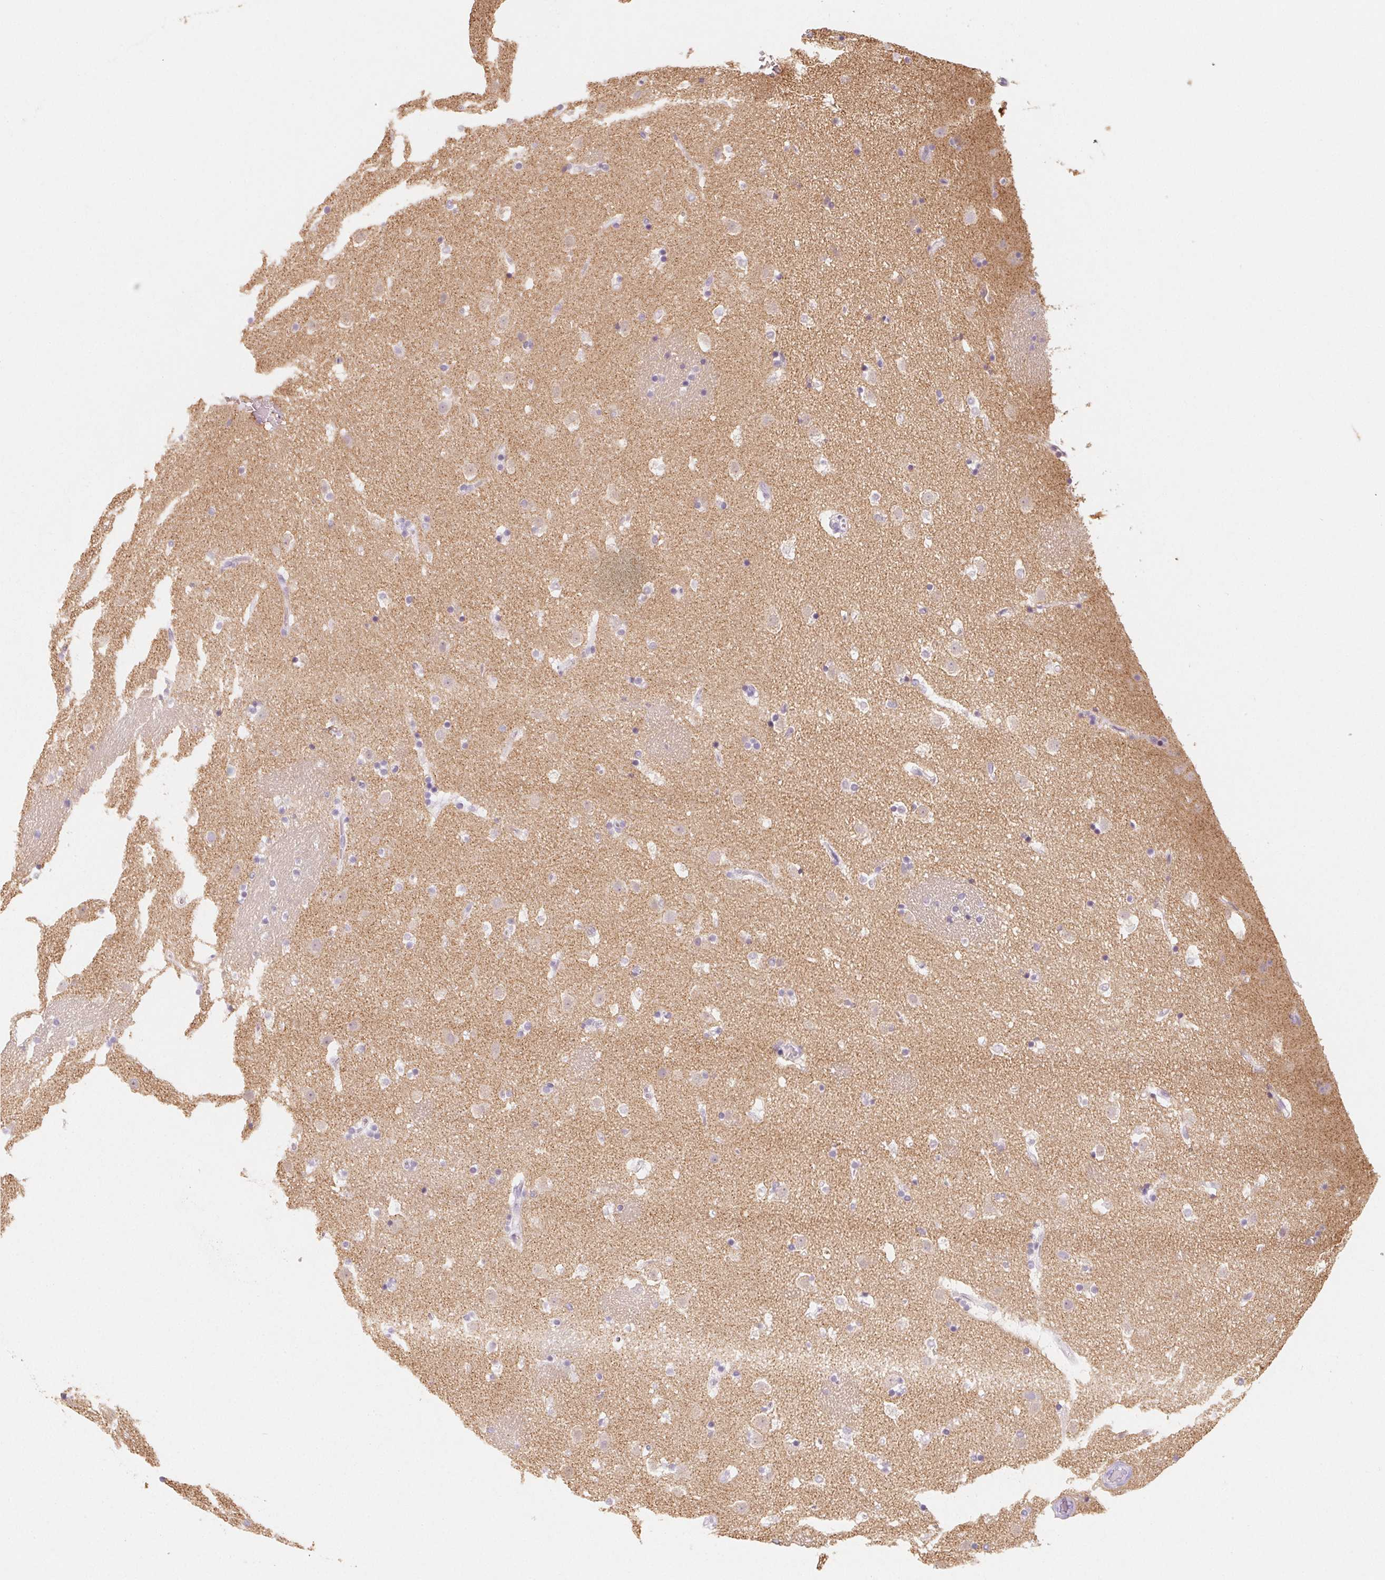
{"staining": {"intensity": "negative", "quantity": "none", "location": "none"}, "tissue": "caudate", "cell_type": "Glial cells", "image_type": "normal", "snomed": [{"axis": "morphology", "description": "Normal tissue, NOS"}, {"axis": "topography", "description": "Lateral ventricle wall"}], "caption": "IHC photomicrograph of unremarkable caudate: human caudate stained with DAB reveals no significant protein expression in glial cells. (Brightfield microscopy of DAB (3,3'-diaminobenzidine) immunohistochemistry (IHC) at high magnification).", "gene": "SH3GL2", "patient": {"sex": "male", "age": 37}}